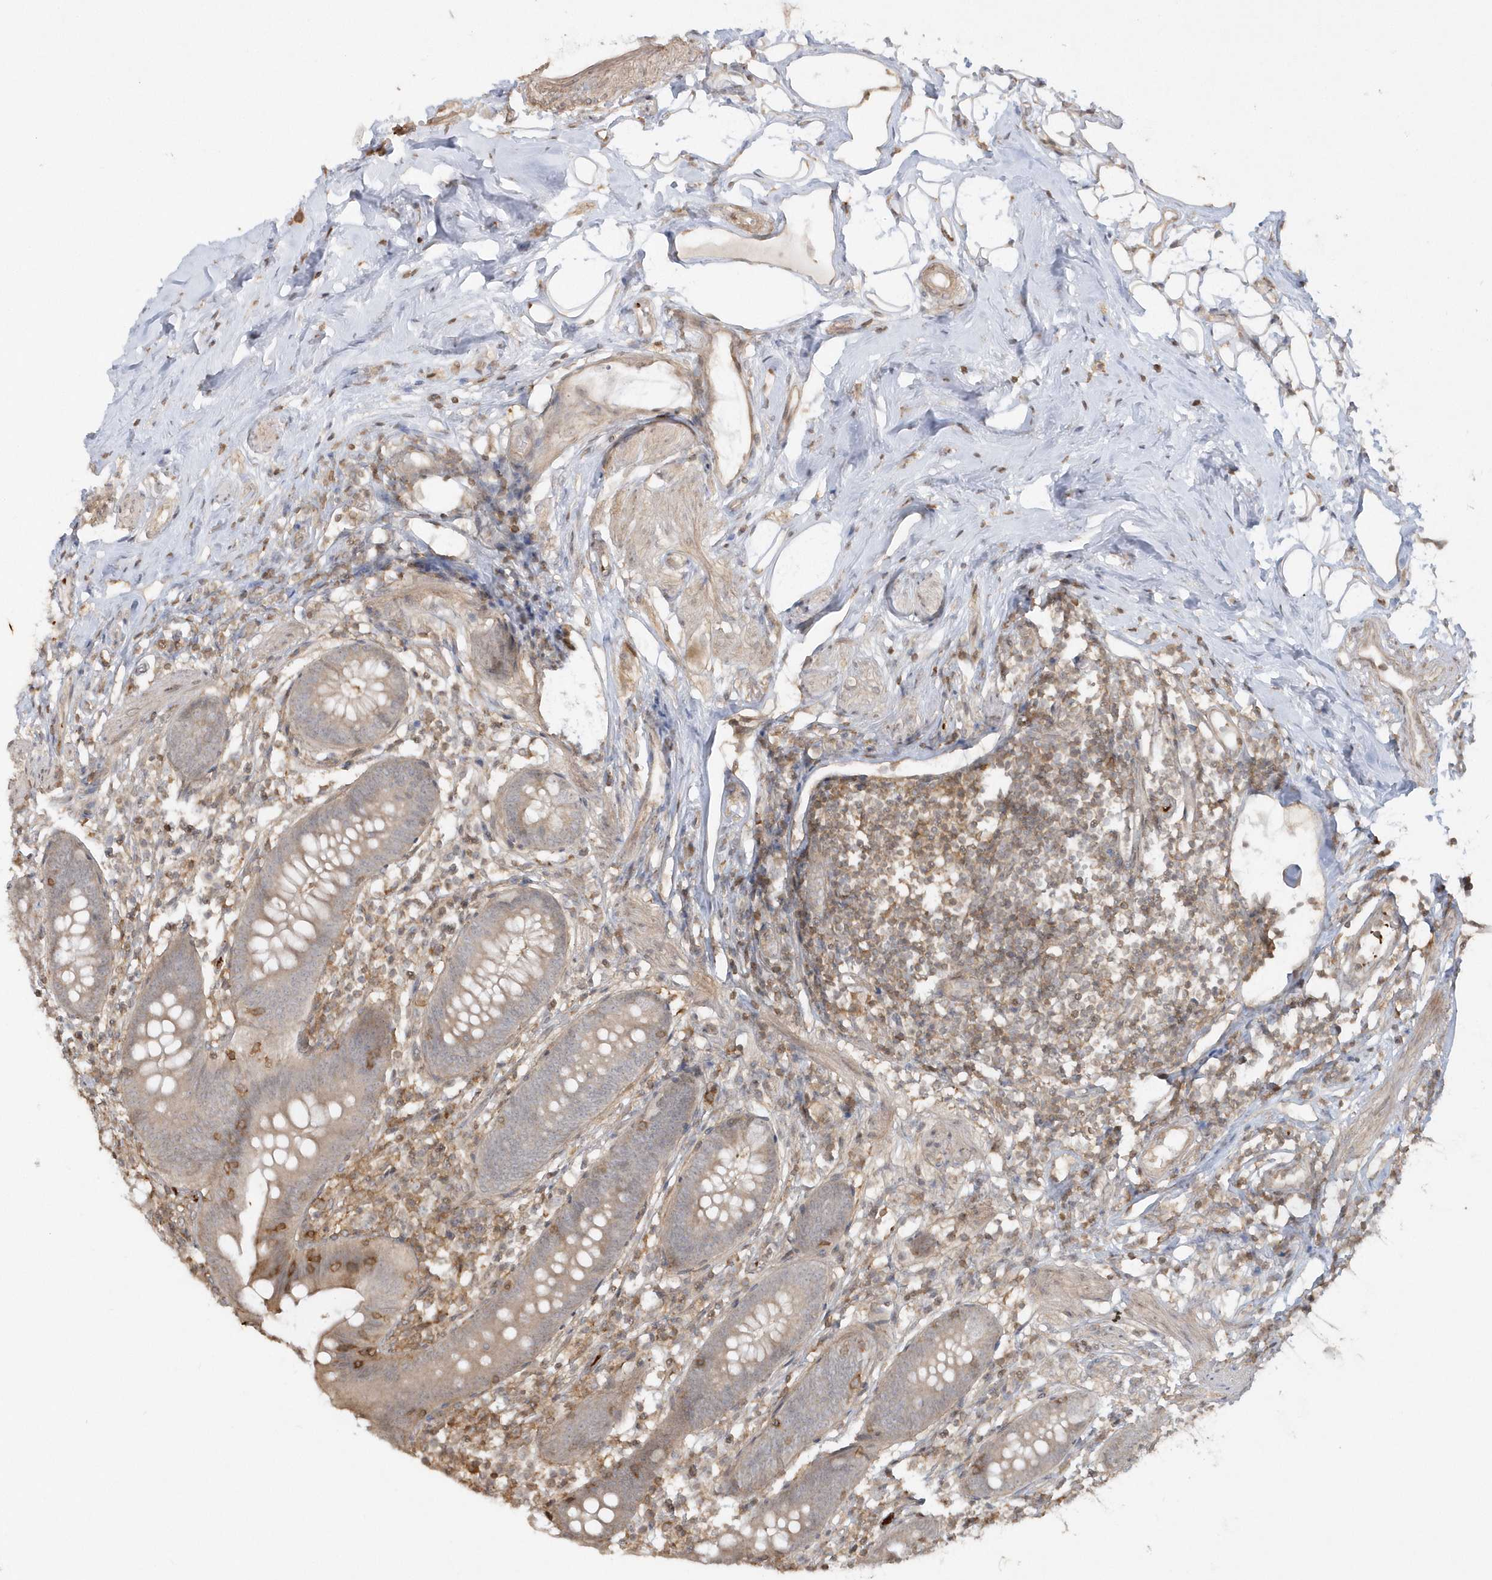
{"staining": {"intensity": "weak", "quantity": "25%-75%", "location": "cytoplasmic/membranous"}, "tissue": "appendix", "cell_type": "Glandular cells", "image_type": "normal", "snomed": [{"axis": "morphology", "description": "Normal tissue, NOS"}, {"axis": "topography", "description": "Appendix"}], "caption": "Immunohistochemistry (IHC) of unremarkable human appendix exhibits low levels of weak cytoplasmic/membranous staining in approximately 25%-75% of glandular cells.", "gene": "BSN", "patient": {"sex": "female", "age": 62}}